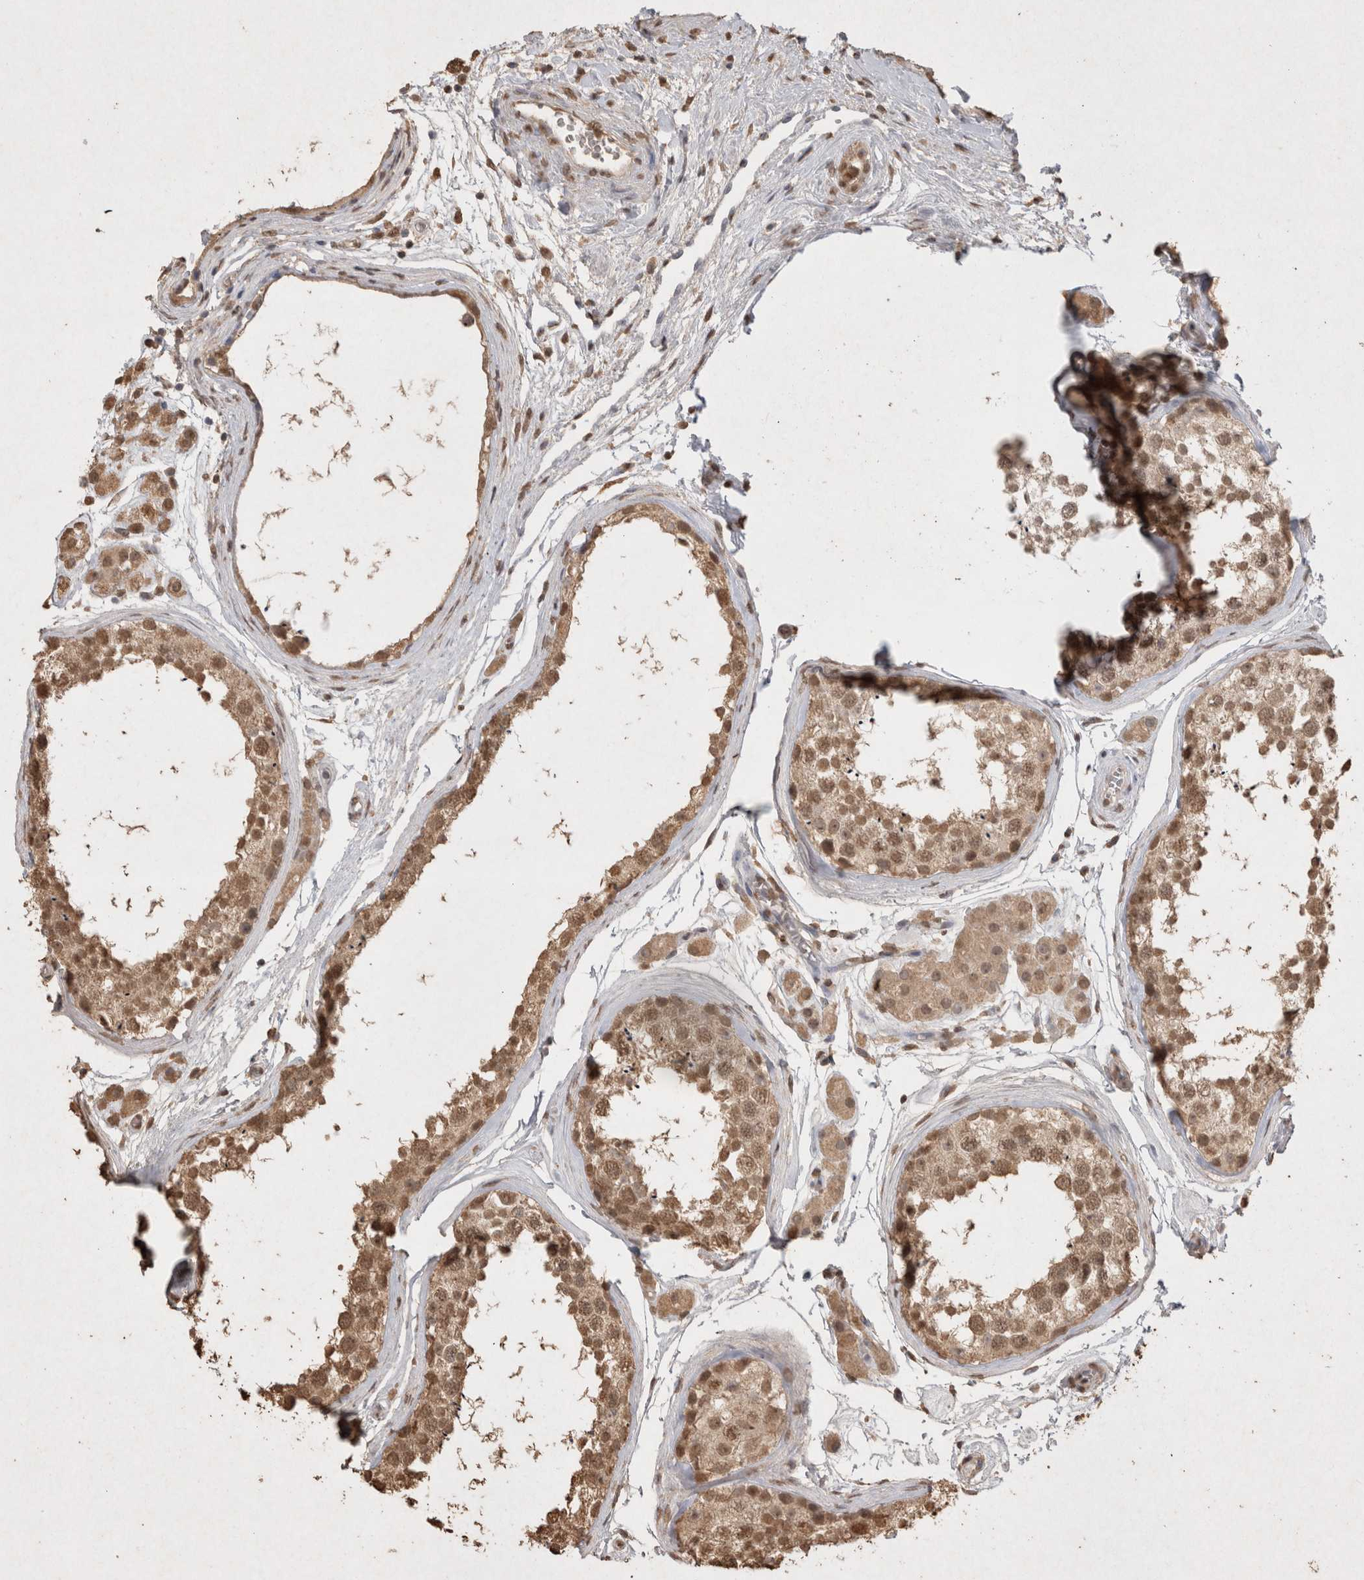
{"staining": {"intensity": "moderate", "quantity": ">75%", "location": "cytoplasmic/membranous,nuclear"}, "tissue": "testis", "cell_type": "Cells in seminiferous ducts", "image_type": "normal", "snomed": [{"axis": "morphology", "description": "Normal tissue, NOS"}, {"axis": "topography", "description": "Testis"}], "caption": "About >75% of cells in seminiferous ducts in normal human testis display moderate cytoplasmic/membranous,nuclear protein expression as visualized by brown immunohistochemical staining.", "gene": "MLX", "patient": {"sex": "male", "age": 56}}